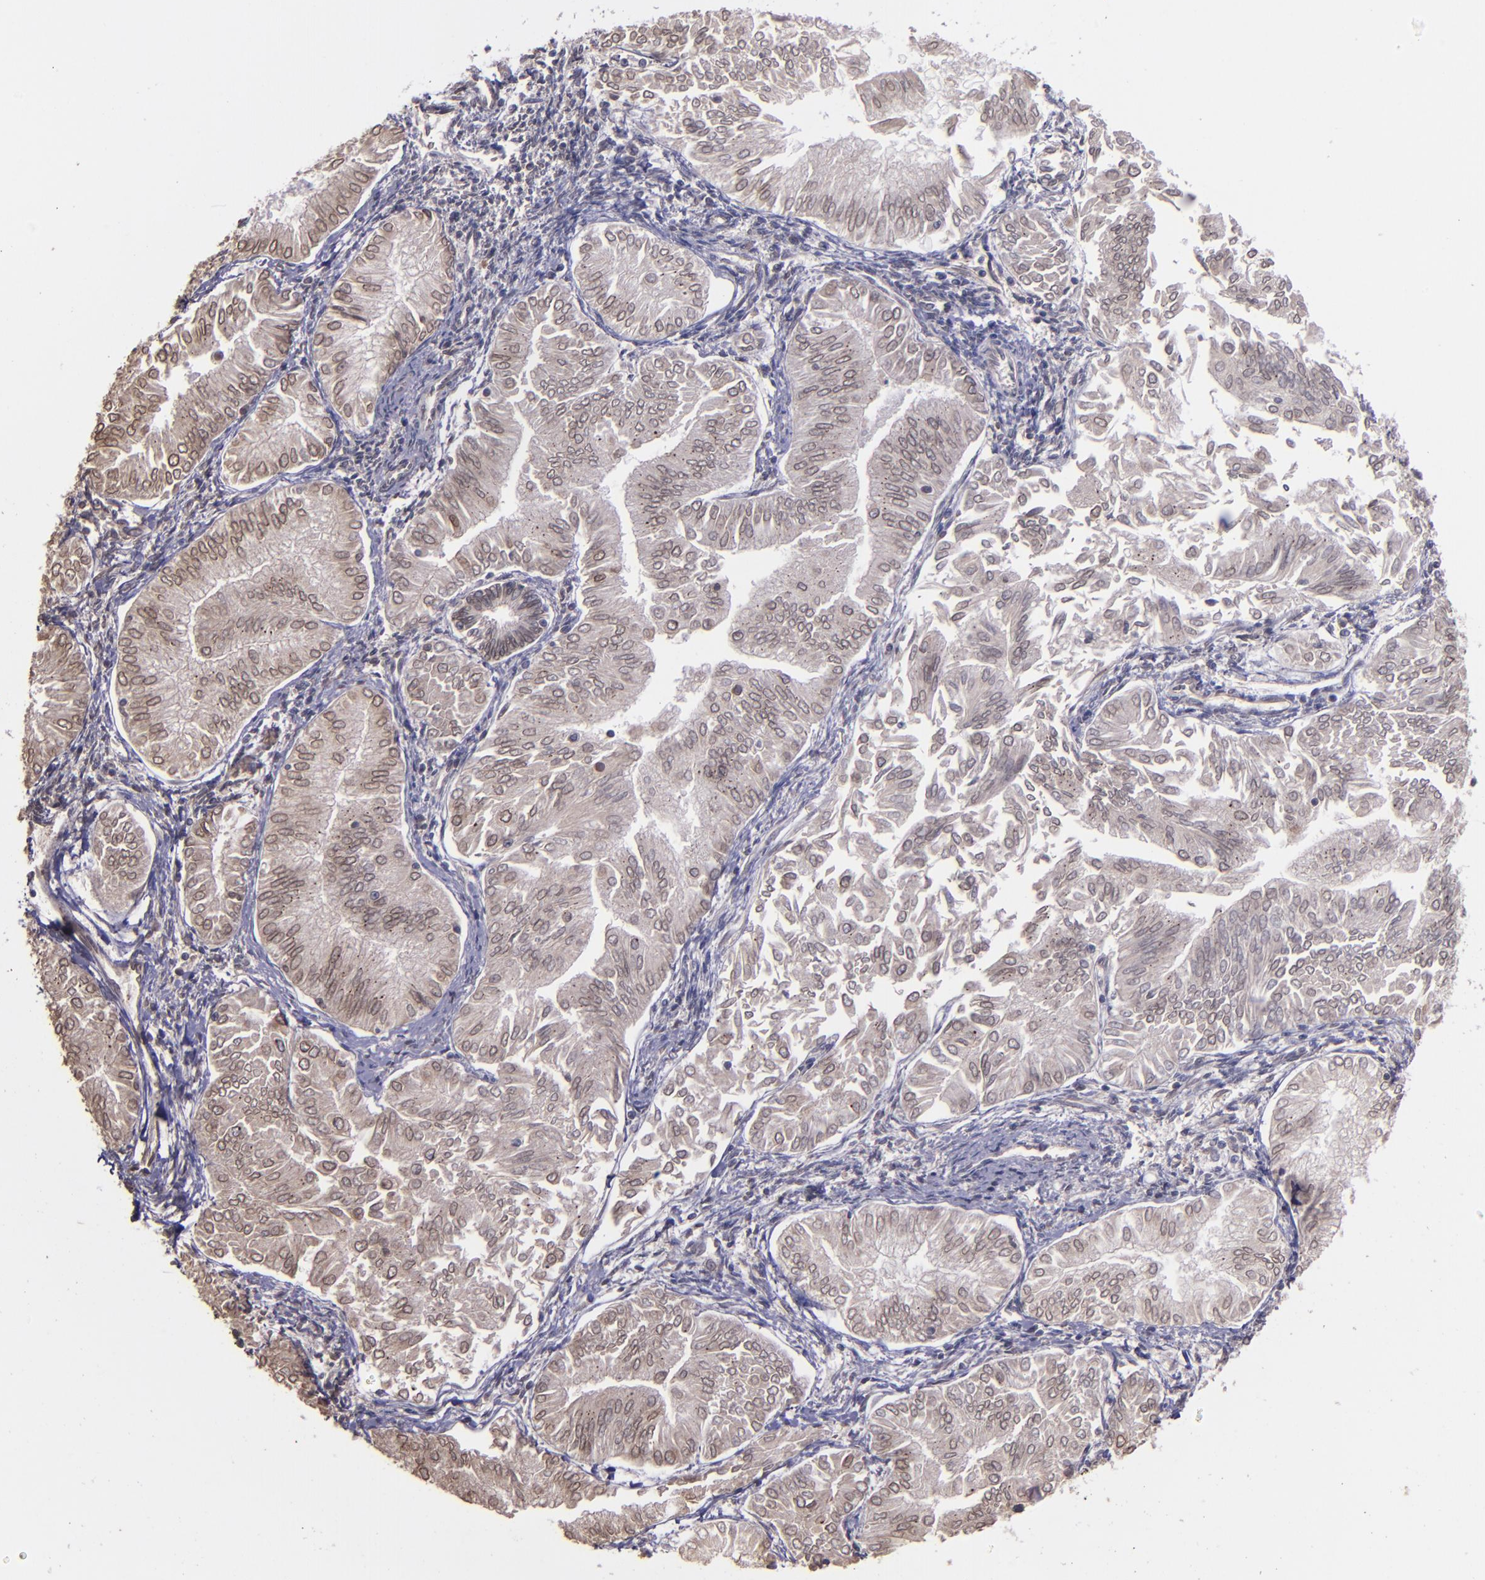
{"staining": {"intensity": "weak", "quantity": ">75%", "location": "cytoplasmic/membranous"}, "tissue": "endometrial cancer", "cell_type": "Tumor cells", "image_type": "cancer", "snomed": [{"axis": "morphology", "description": "Adenocarcinoma, NOS"}, {"axis": "topography", "description": "Endometrium"}], "caption": "About >75% of tumor cells in human endometrial adenocarcinoma demonstrate weak cytoplasmic/membranous protein staining as visualized by brown immunohistochemical staining.", "gene": "NUP62CL", "patient": {"sex": "female", "age": 53}}